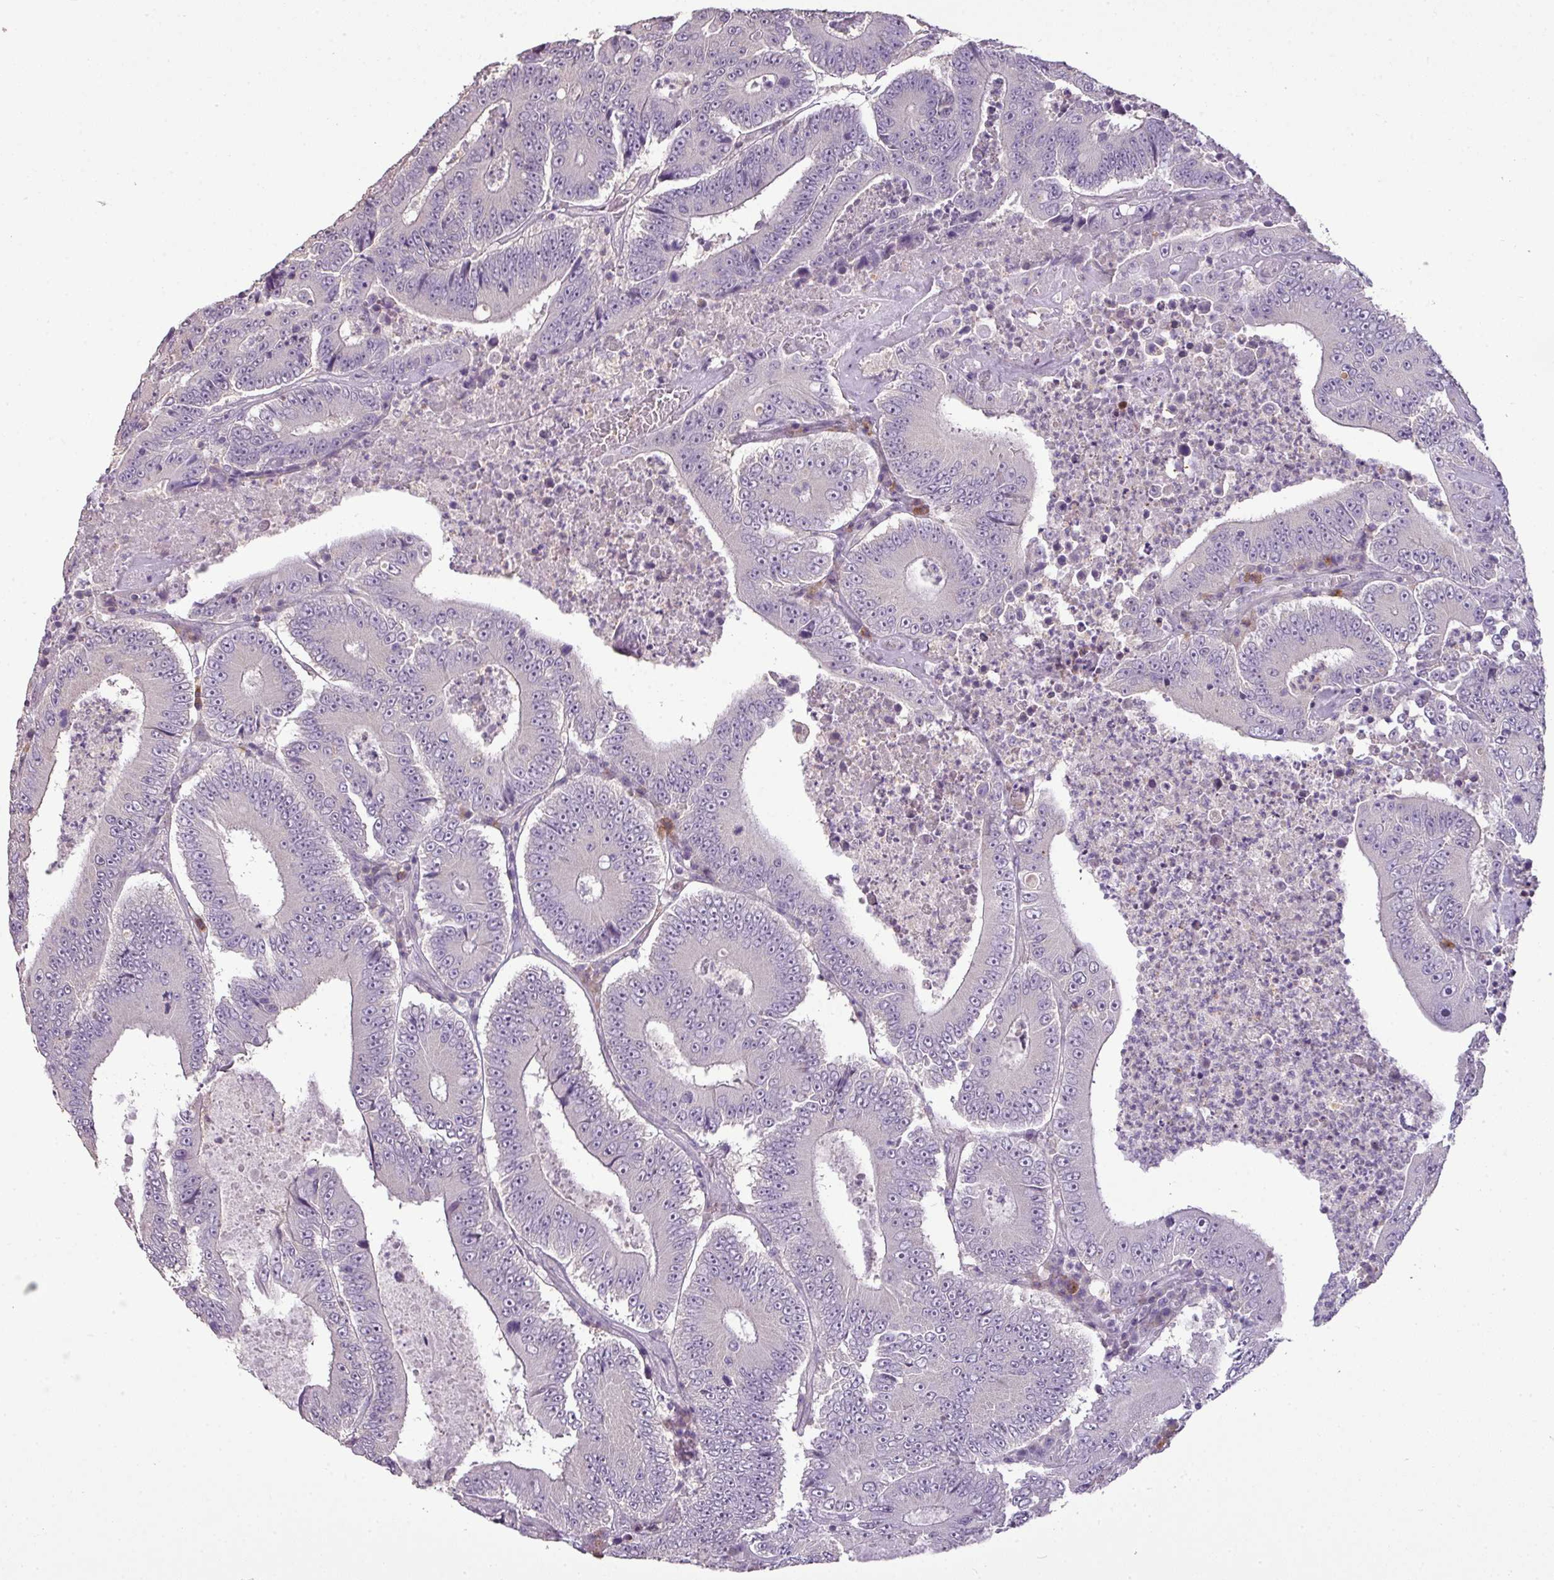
{"staining": {"intensity": "negative", "quantity": "none", "location": "none"}, "tissue": "colorectal cancer", "cell_type": "Tumor cells", "image_type": "cancer", "snomed": [{"axis": "morphology", "description": "Adenocarcinoma, NOS"}, {"axis": "topography", "description": "Colon"}], "caption": "DAB immunohistochemical staining of colorectal cancer (adenocarcinoma) demonstrates no significant positivity in tumor cells. Nuclei are stained in blue.", "gene": "LY9", "patient": {"sex": "male", "age": 83}}